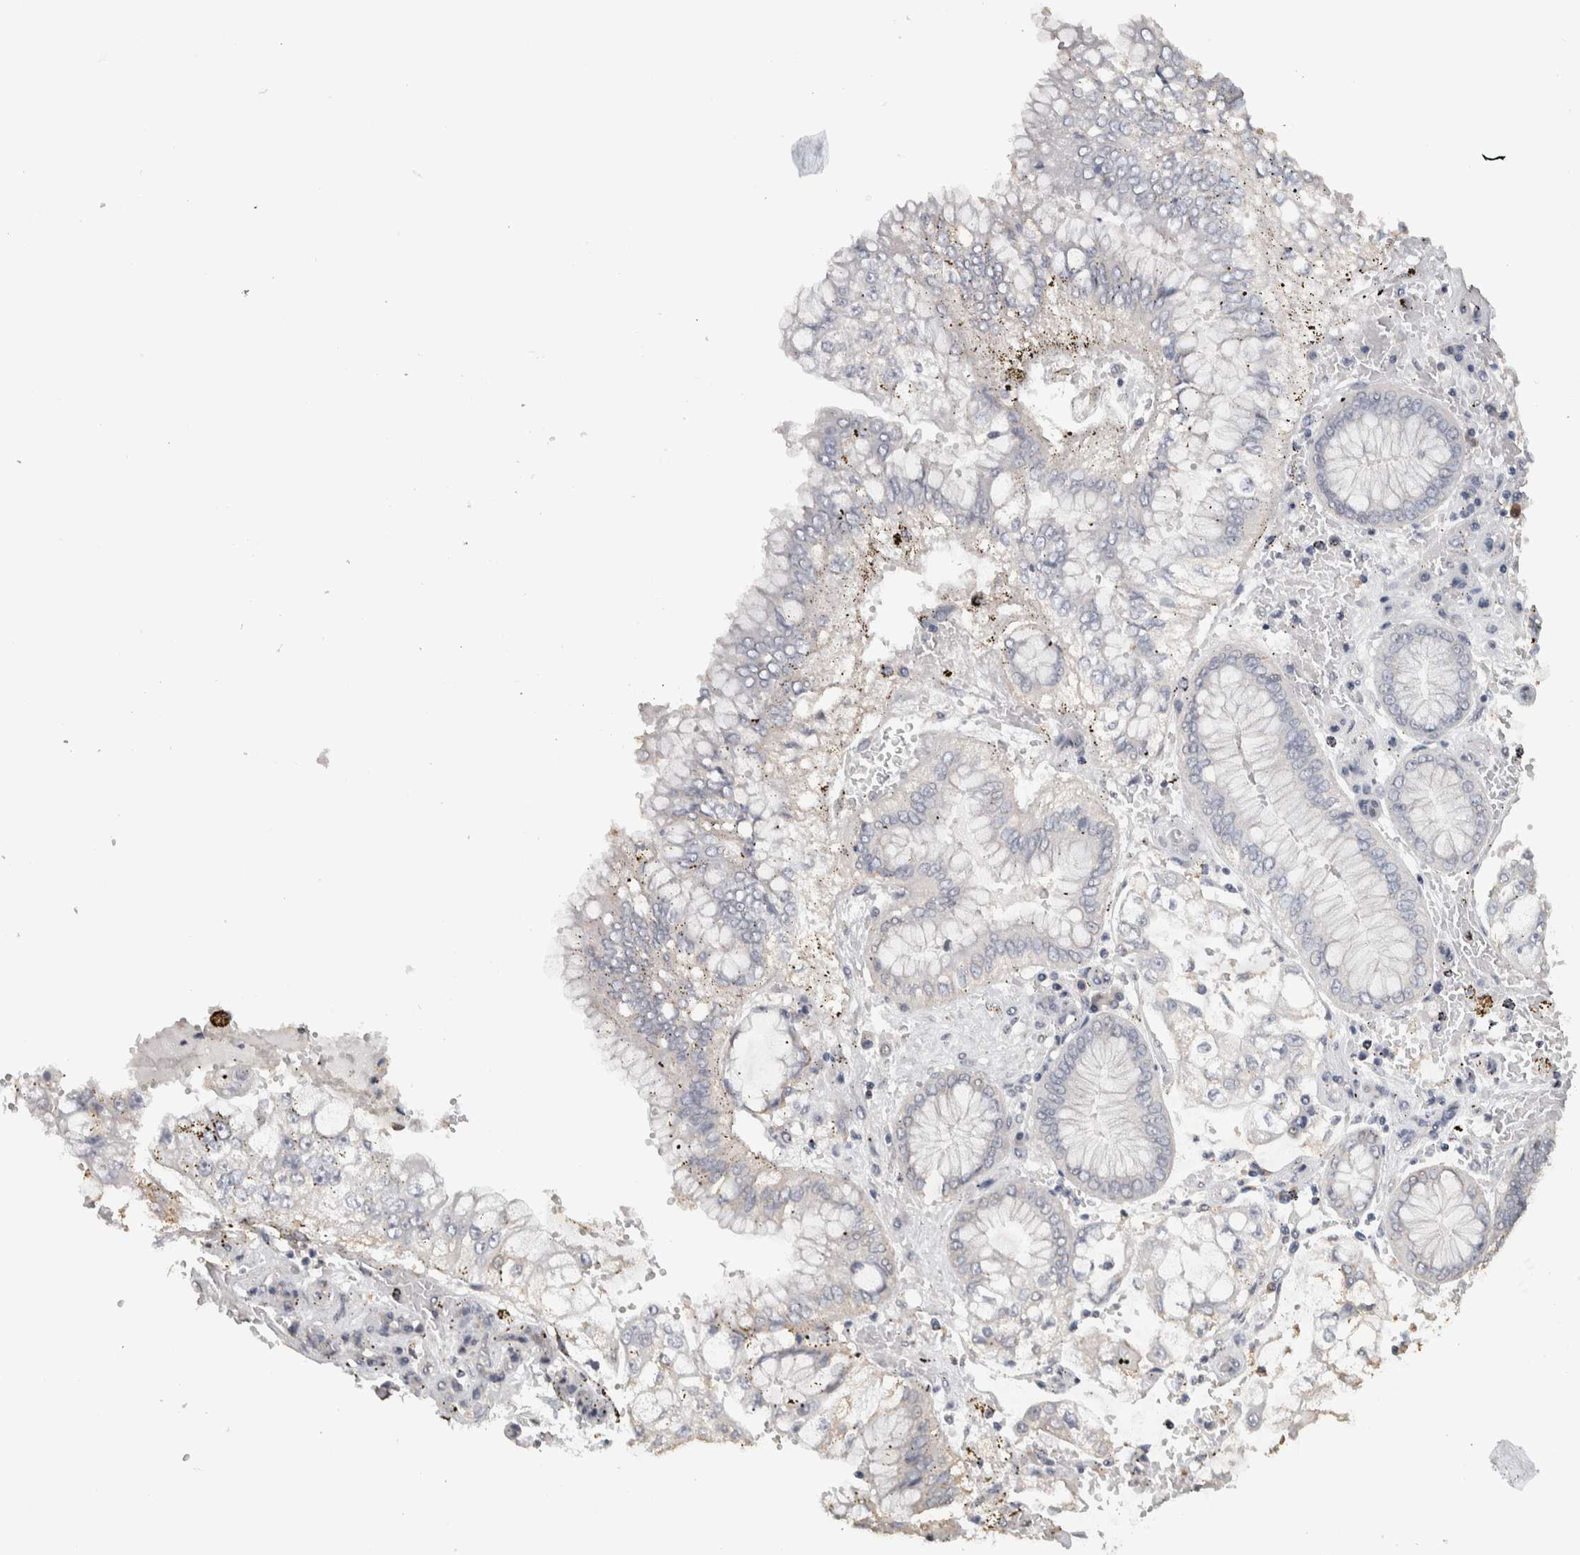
{"staining": {"intensity": "negative", "quantity": "none", "location": "none"}, "tissue": "stomach cancer", "cell_type": "Tumor cells", "image_type": "cancer", "snomed": [{"axis": "morphology", "description": "Adenocarcinoma, NOS"}, {"axis": "topography", "description": "Stomach"}], "caption": "Human stomach adenocarcinoma stained for a protein using immunohistochemistry shows no expression in tumor cells.", "gene": "NECAB1", "patient": {"sex": "male", "age": 76}}